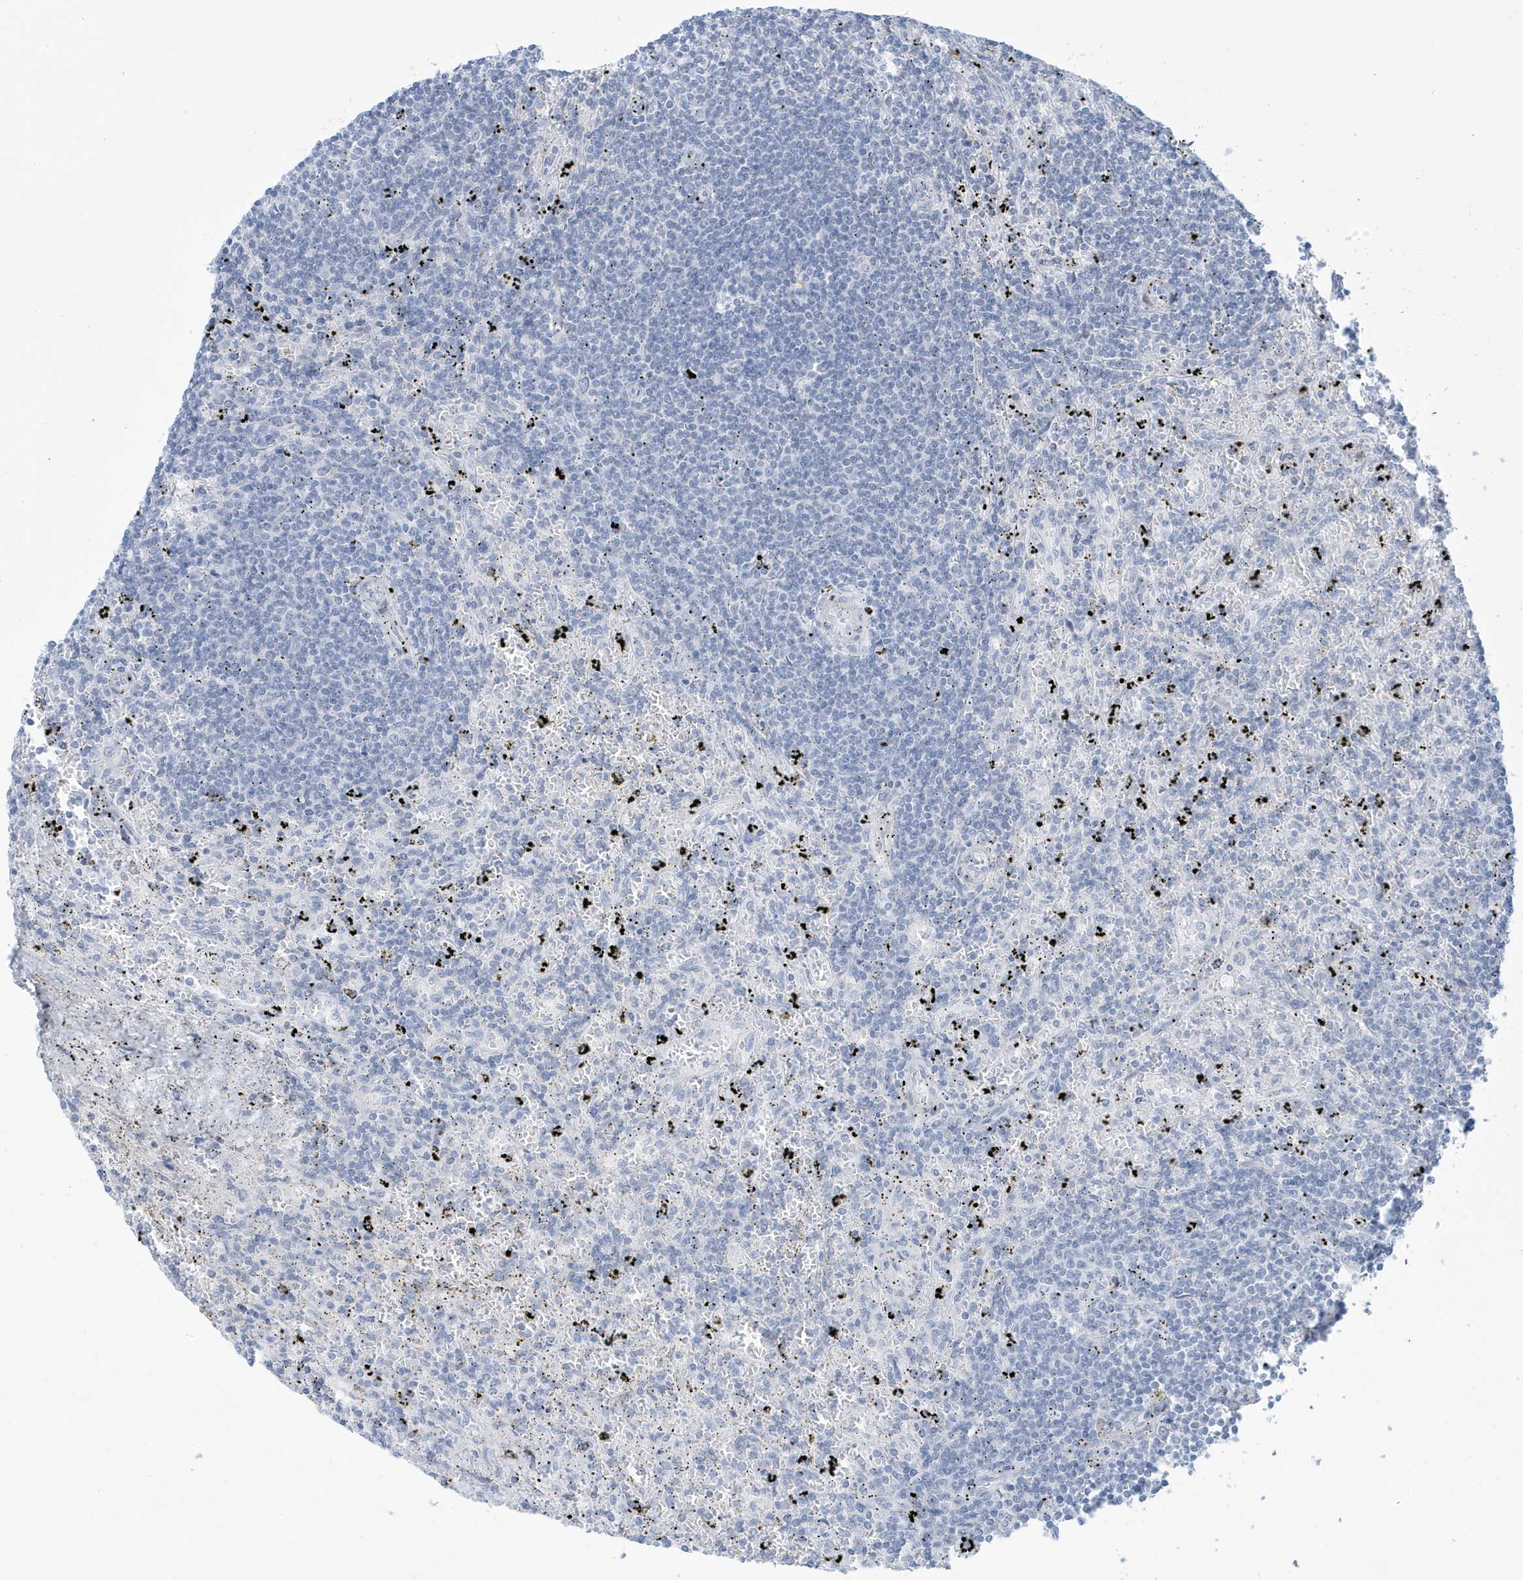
{"staining": {"intensity": "negative", "quantity": "none", "location": "none"}, "tissue": "lymphoma", "cell_type": "Tumor cells", "image_type": "cancer", "snomed": [{"axis": "morphology", "description": "Malignant lymphoma, non-Hodgkin's type, Low grade"}, {"axis": "topography", "description": "Spleen"}], "caption": "Immunohistochemistry of lymphoma demonstrates no positivity in tumor cells.", "gene": "PERM1", "patient": {"sex": "male", "age": 76}}